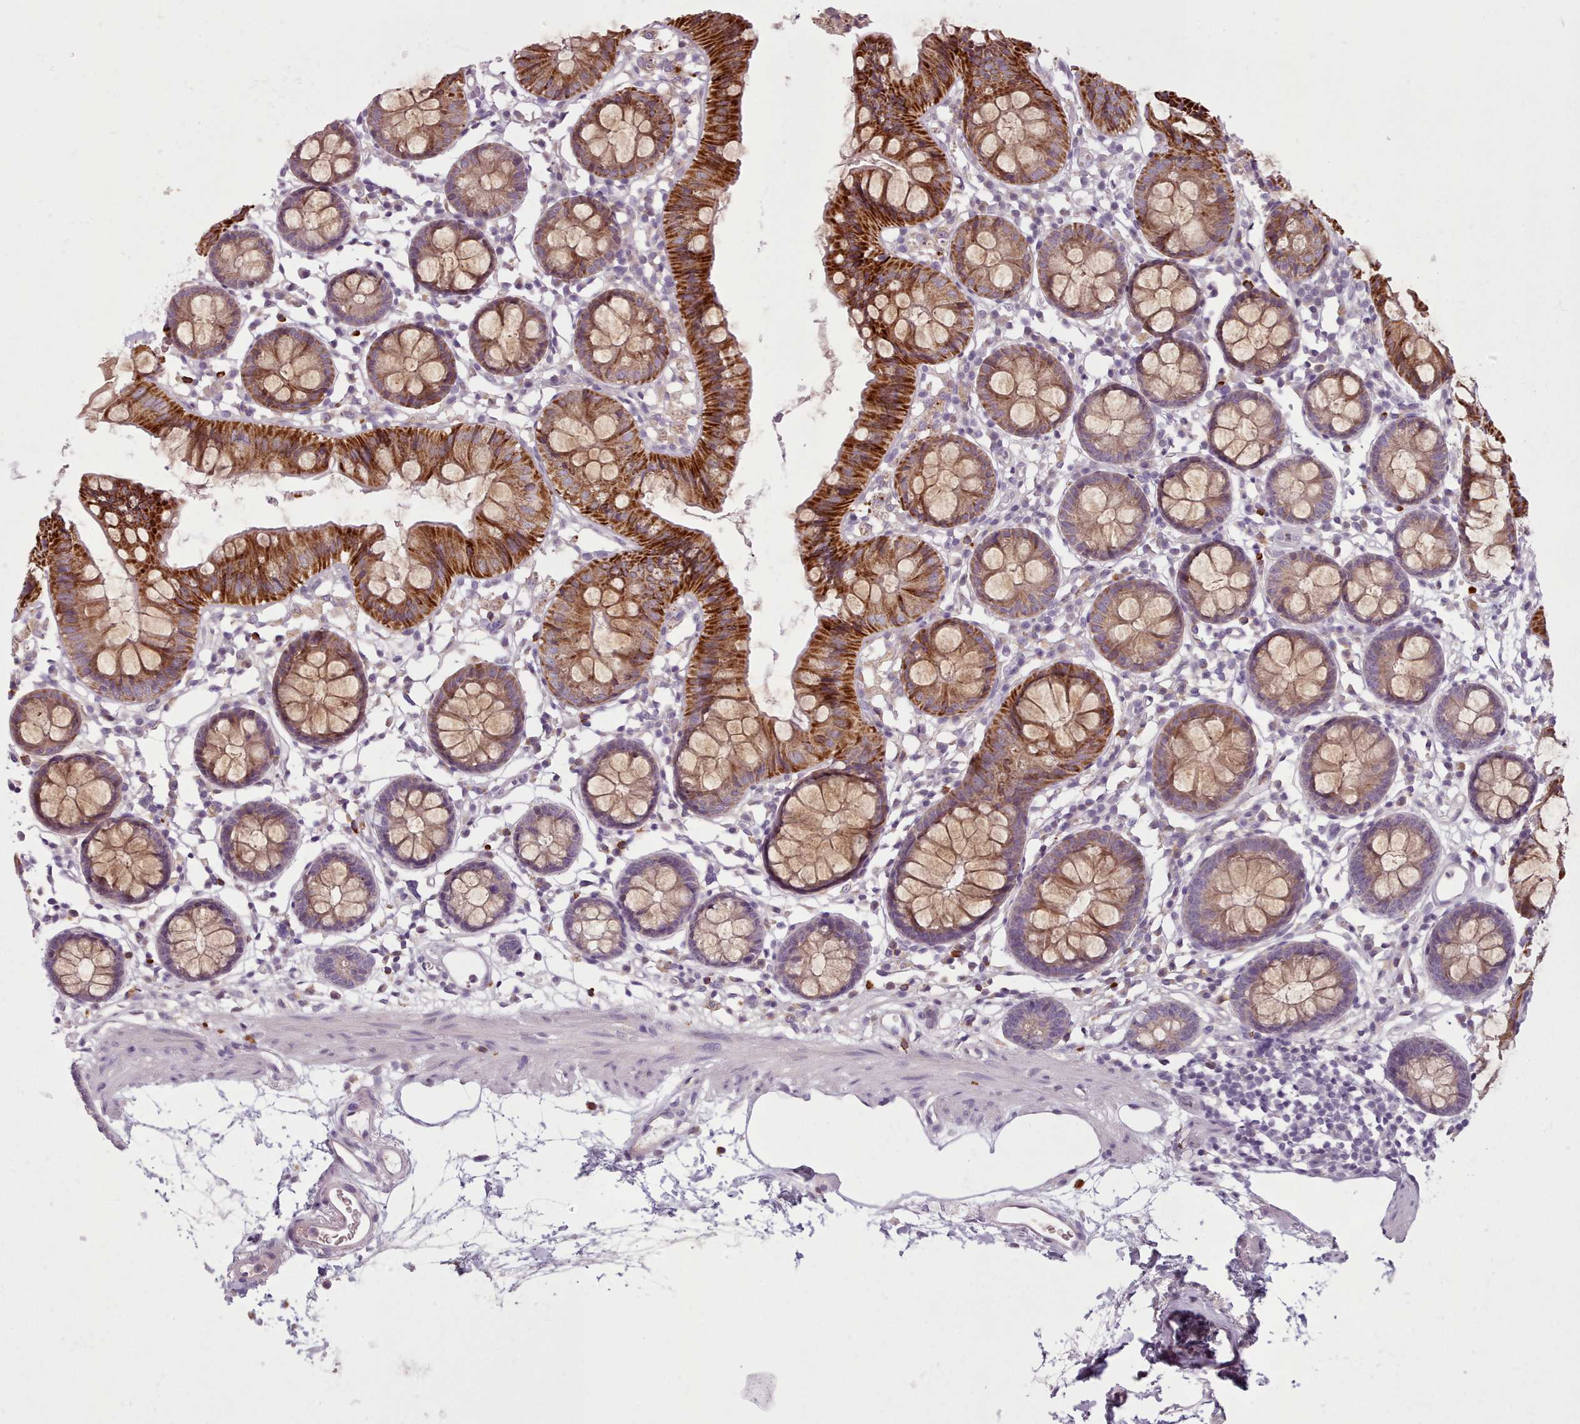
{"staining": {"intensity": "negative", "quantity": "none", "location": "none"}, "tissue": "colon", "cell_type": "Endothelial cells", "image_type": "normal", "snomed": [{"axis": "morphology", "description": "Normal tissue, NOS"}, {"axis": "topography", "description": "Colon"}], "caption": "The image shows no staining of endothelial cells in unremarkable colon. (DAB IHC visualized using brightfield microscopy, high magnification).", "gene": "LAPTM5", "patient": {"sex": "female", "age": 84}}